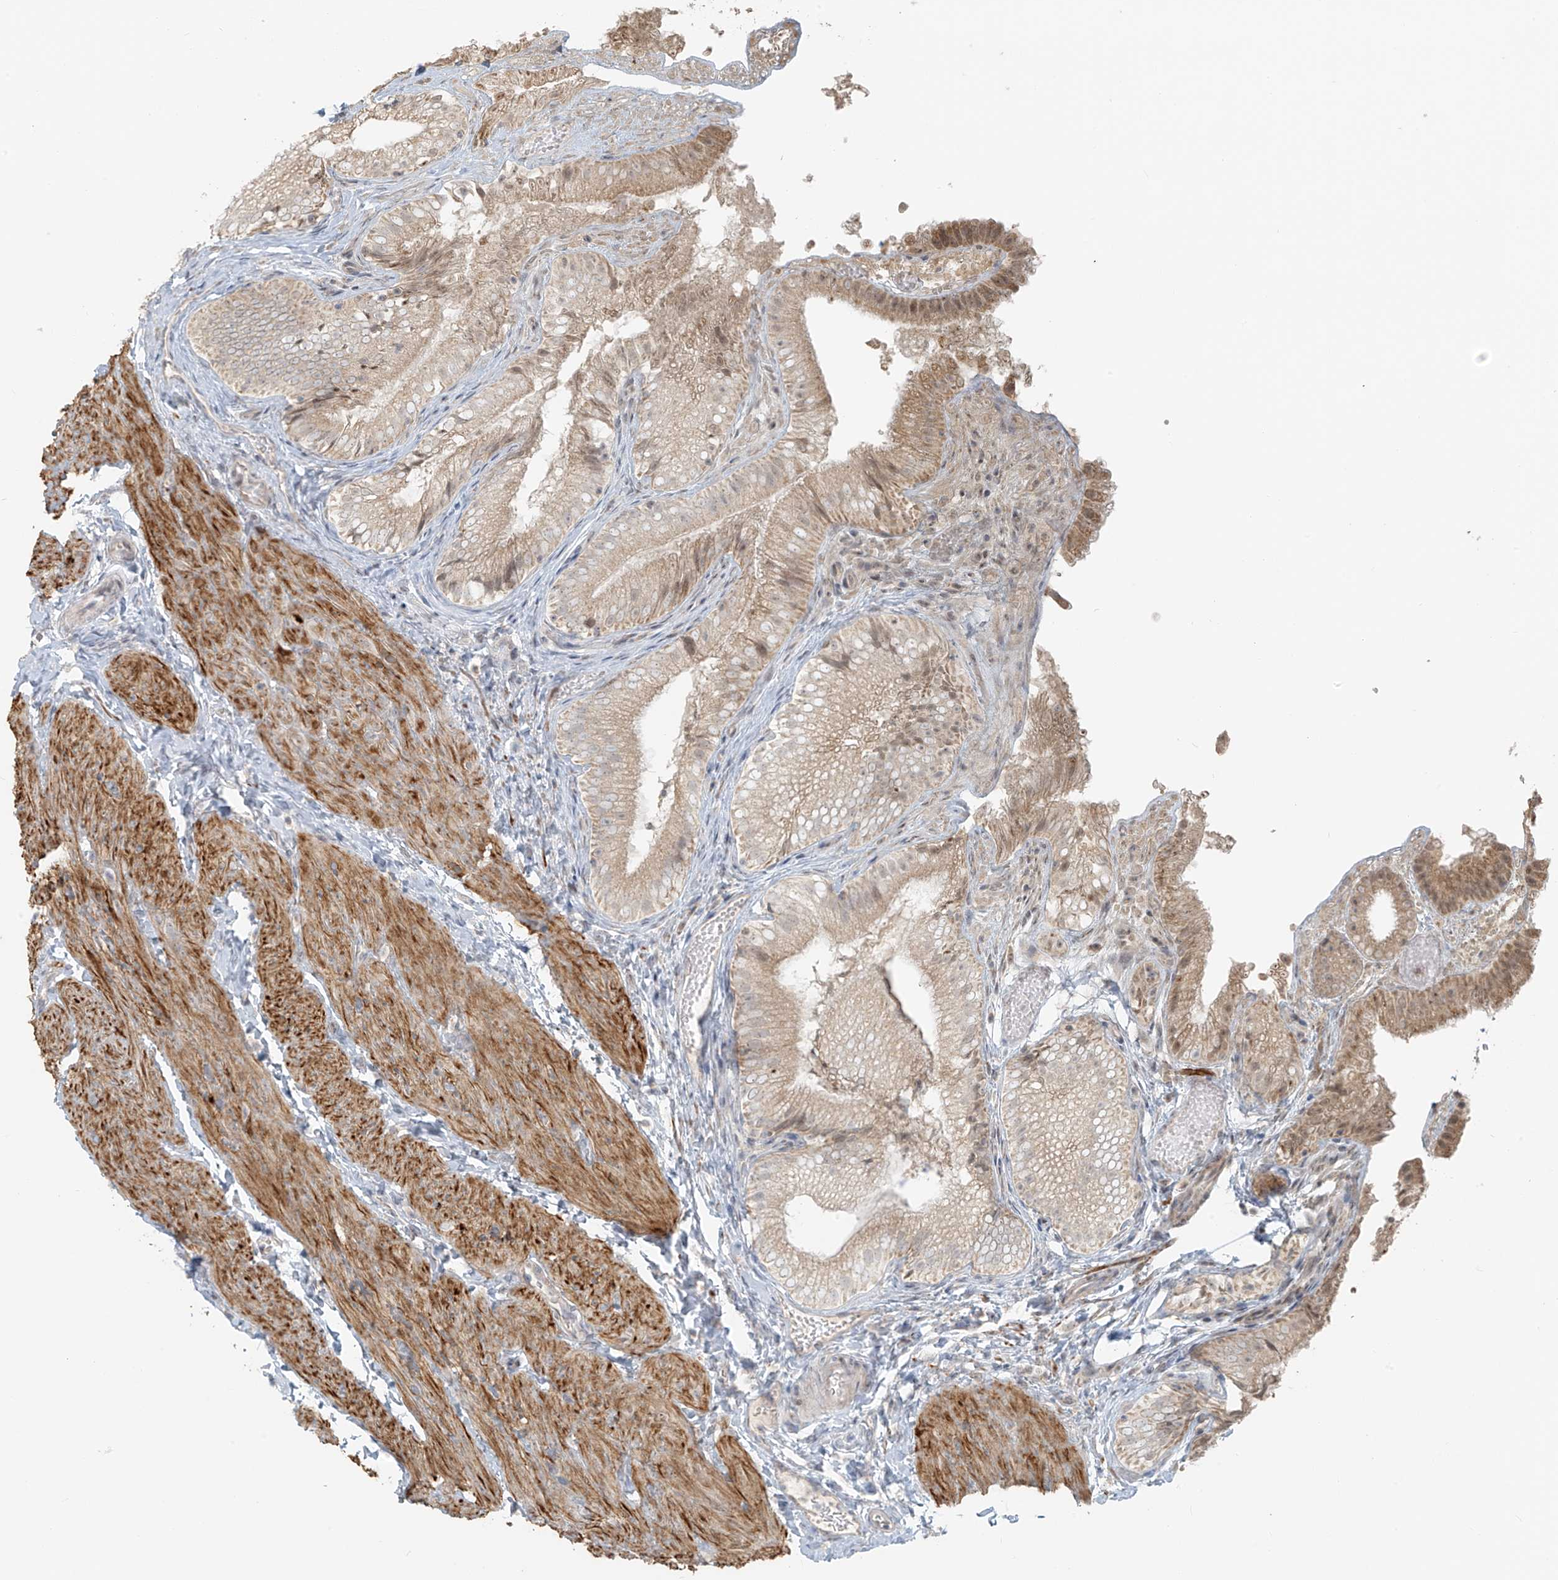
{"staining": {"intensity": "moderate", "quantity": "<25%", "location": "cytoplasmic/membranous"}, "tissue": "gallbladder", "cell_type": "Glandular cells", "image_type": "normal", "snomed": [{"axis": "morphology", "description": "Normal tissue, NOS"}, {"axis": "topography", "description": "Gallbladder"}], "caption": "Immunohistochemistry (IHC) of benign gallbladder displays low levels of moderate cytoplasmic/membranous expression in approximately <25% of glandular cells. (DAB IHC with brightfield microscopy, high magnification).", "gene": "UST", "patient": {"sex": "female", "age": 30}}